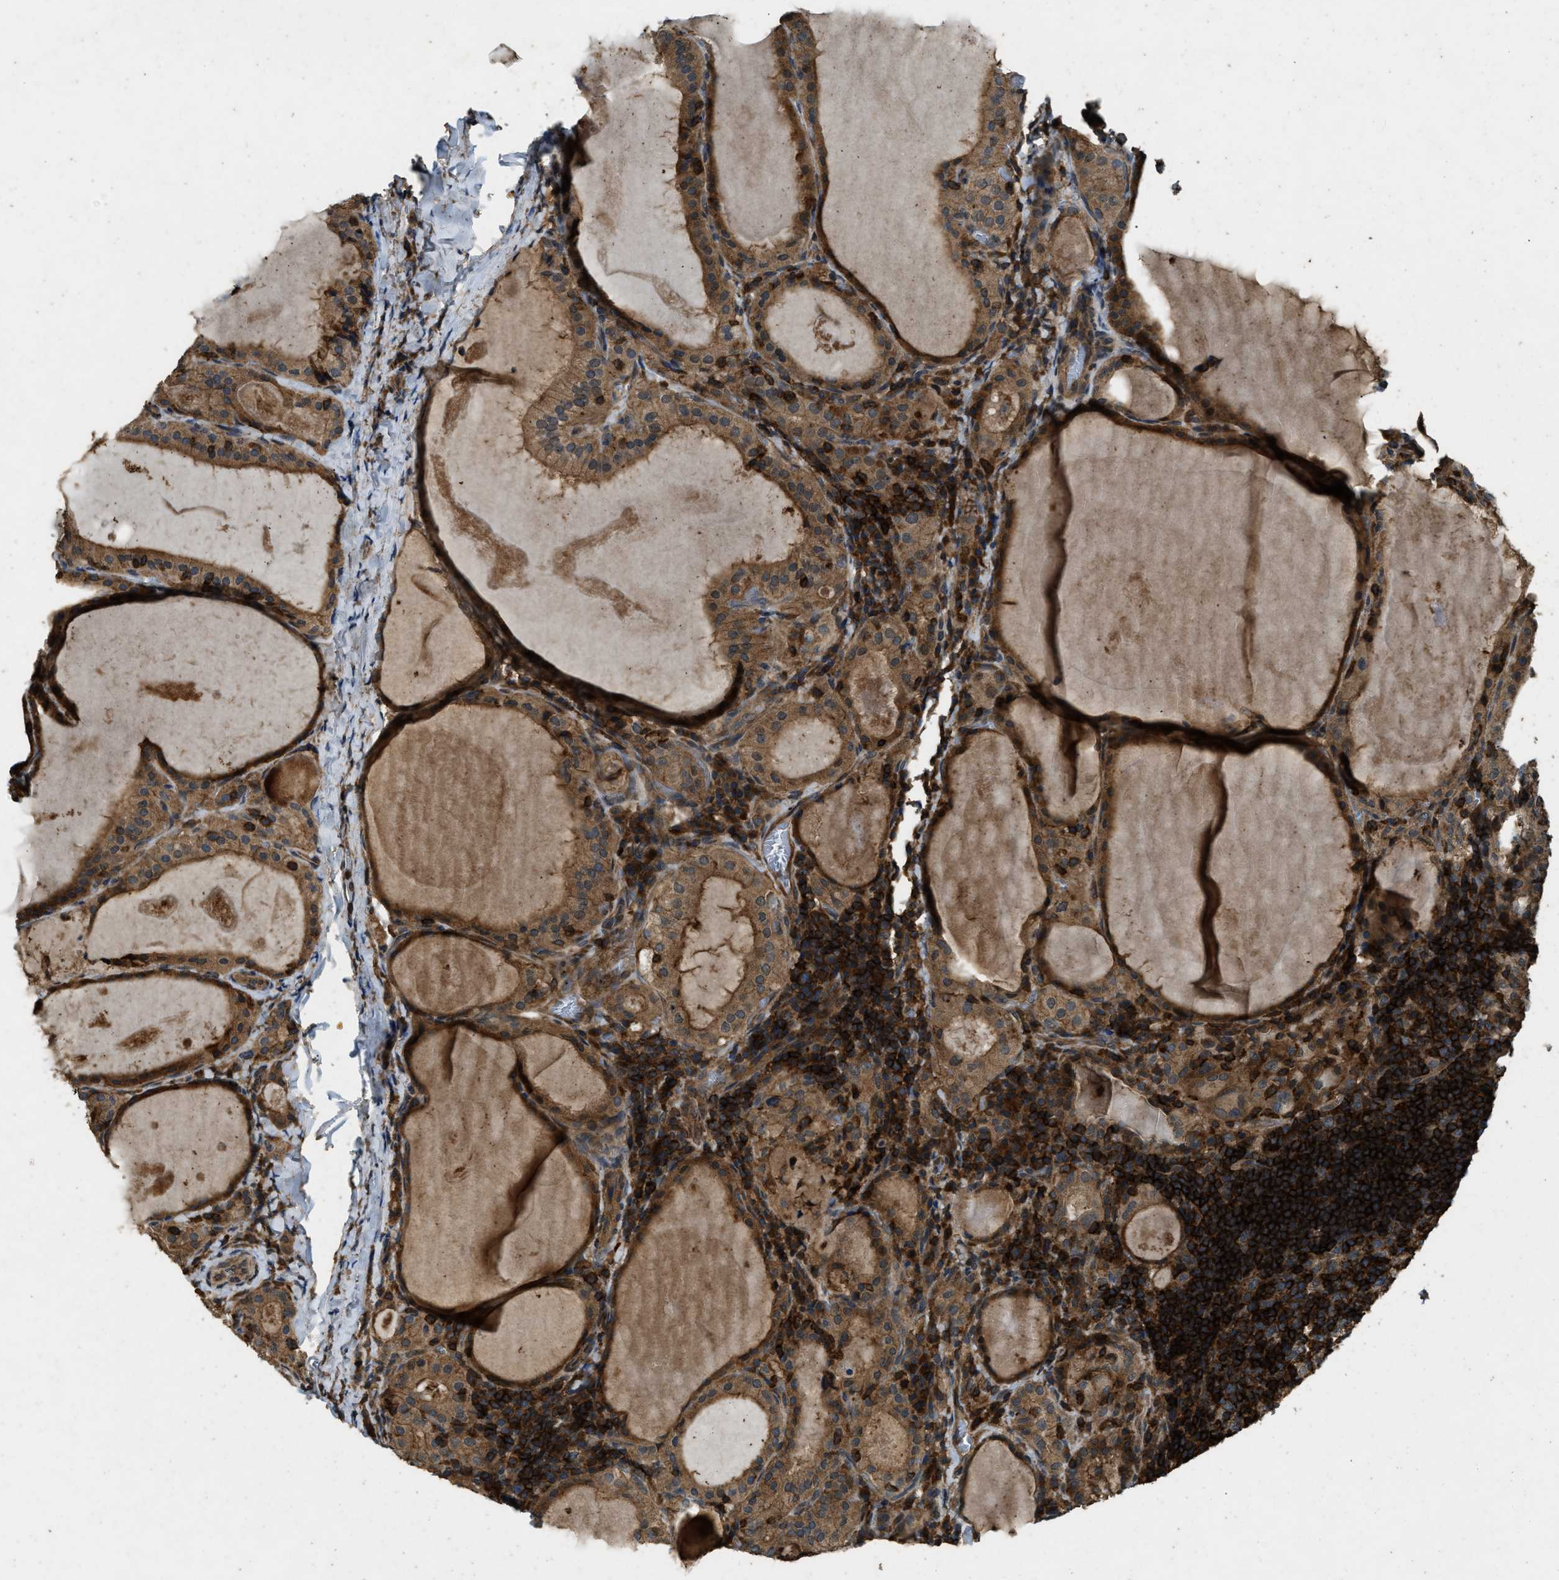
{"staining": {"intensity": "moderate", "quantity": ">75%", "location": "cytoplasmic/membranous"}, "tissue": "thyroid cancer", "cell_type": "Tumor cells", "image_type": "cancer", "snomed": [{"axis": "morphology", "description": "Papillary adenocarcinoma, NOS"}, {"axis": "topography", "description": "Thyroid gland"}], "caption": "Moderate cytoplasmic/membranous protein staining is identified in about >75% of tumor cells in papillary adenocarcinoma (thyroid).", "gene": "ATP8B1", "patient": {"sex": "female", "age": 42}}